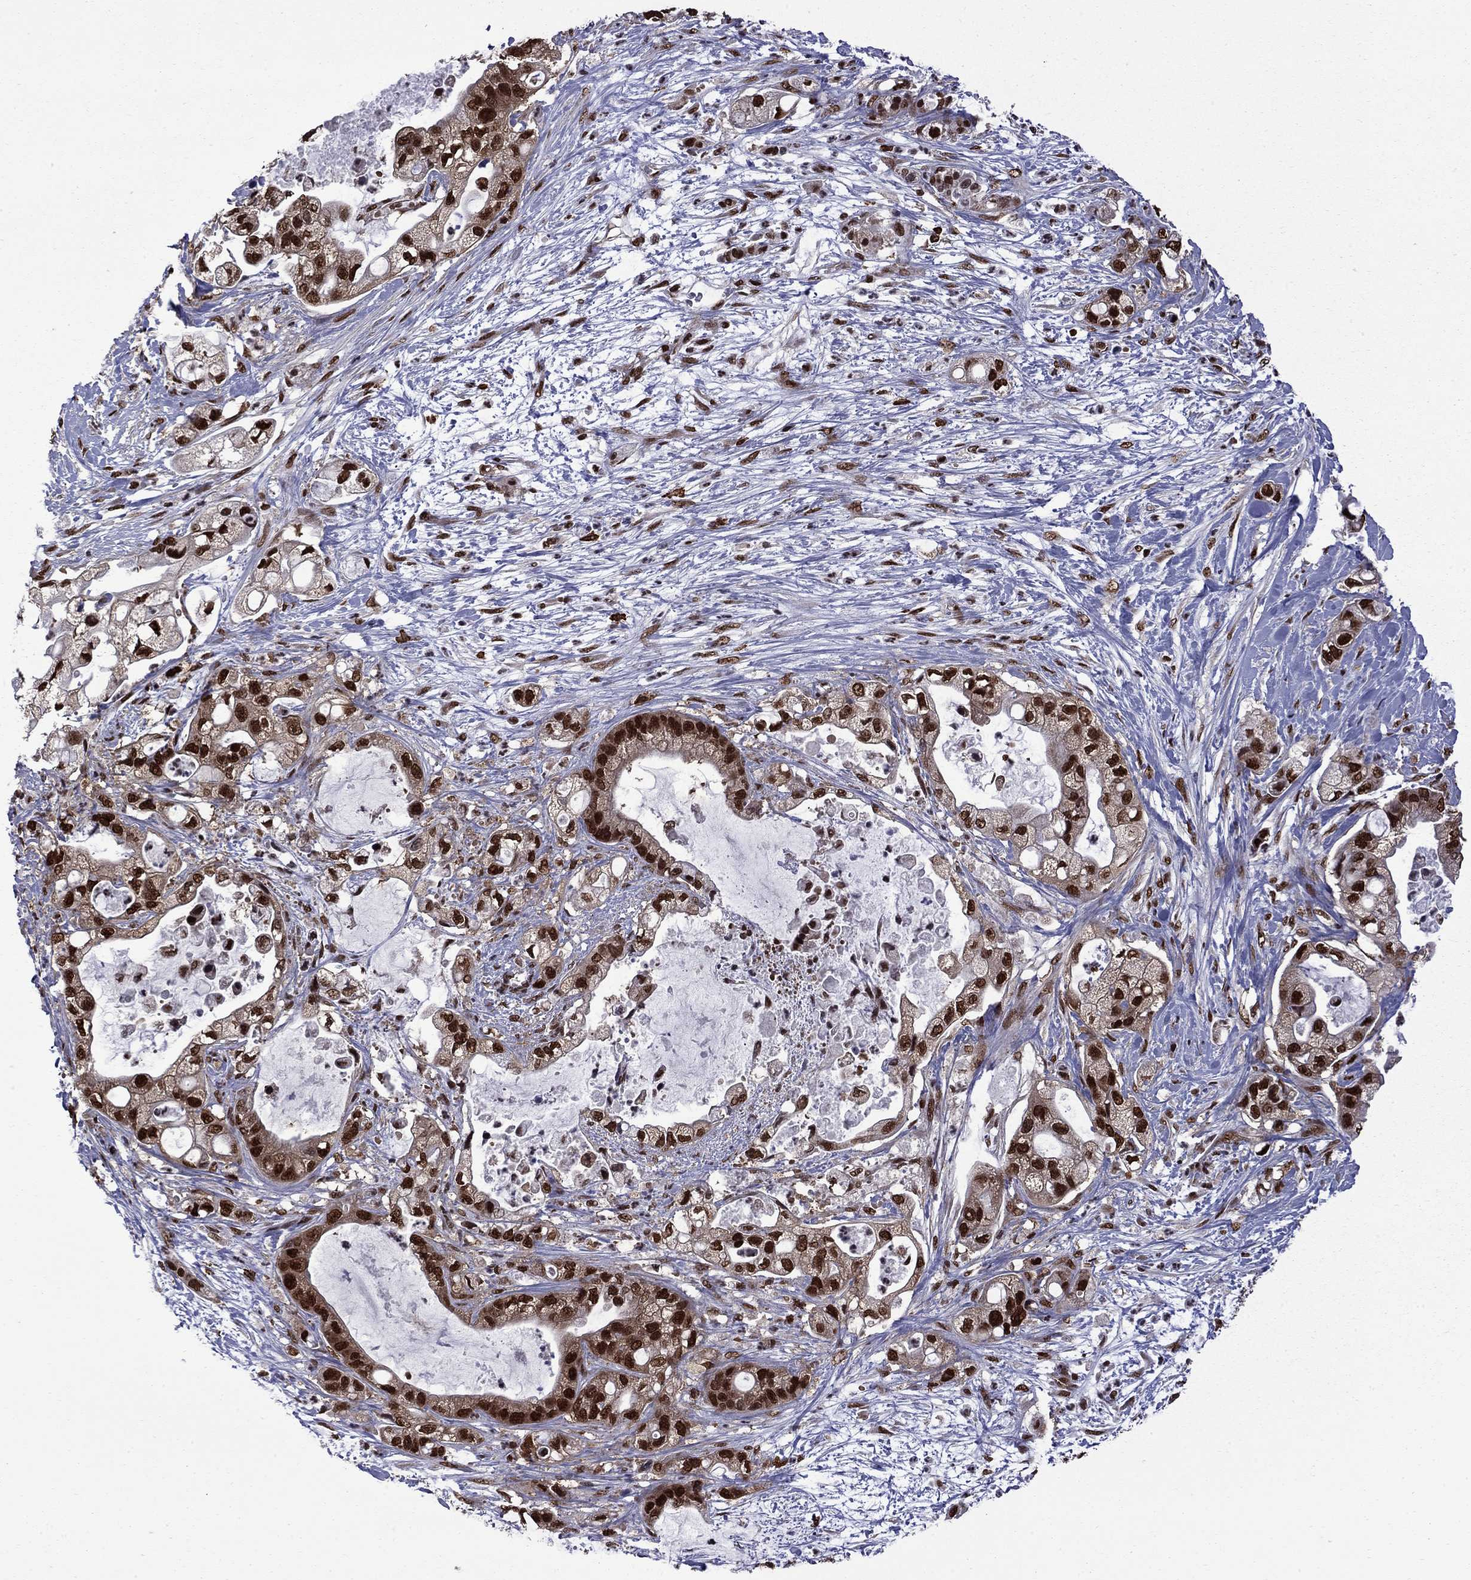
{"staining": {"intensity": "strong", "quantity": ">75%", "location": "nuclear"}, "tissue": "pancreatic cancer", "cell_type": "Tumor cells", "image_type": "cancer", "snomed": [{"axis": "morphology", "description": "Adenocarcinoma, NOS"}, {"axis": "topography", "description": "Pancreas"}], "caption": "Immunohistochemistry (IHC) (DAB) staining of human adenocarcinoma (pancreatic) demonstrates strong nuclear protein positivity in approximately >75% of tumor cells.", "gene": "MED25", "patient": {"sex": "female", "age": 69}}